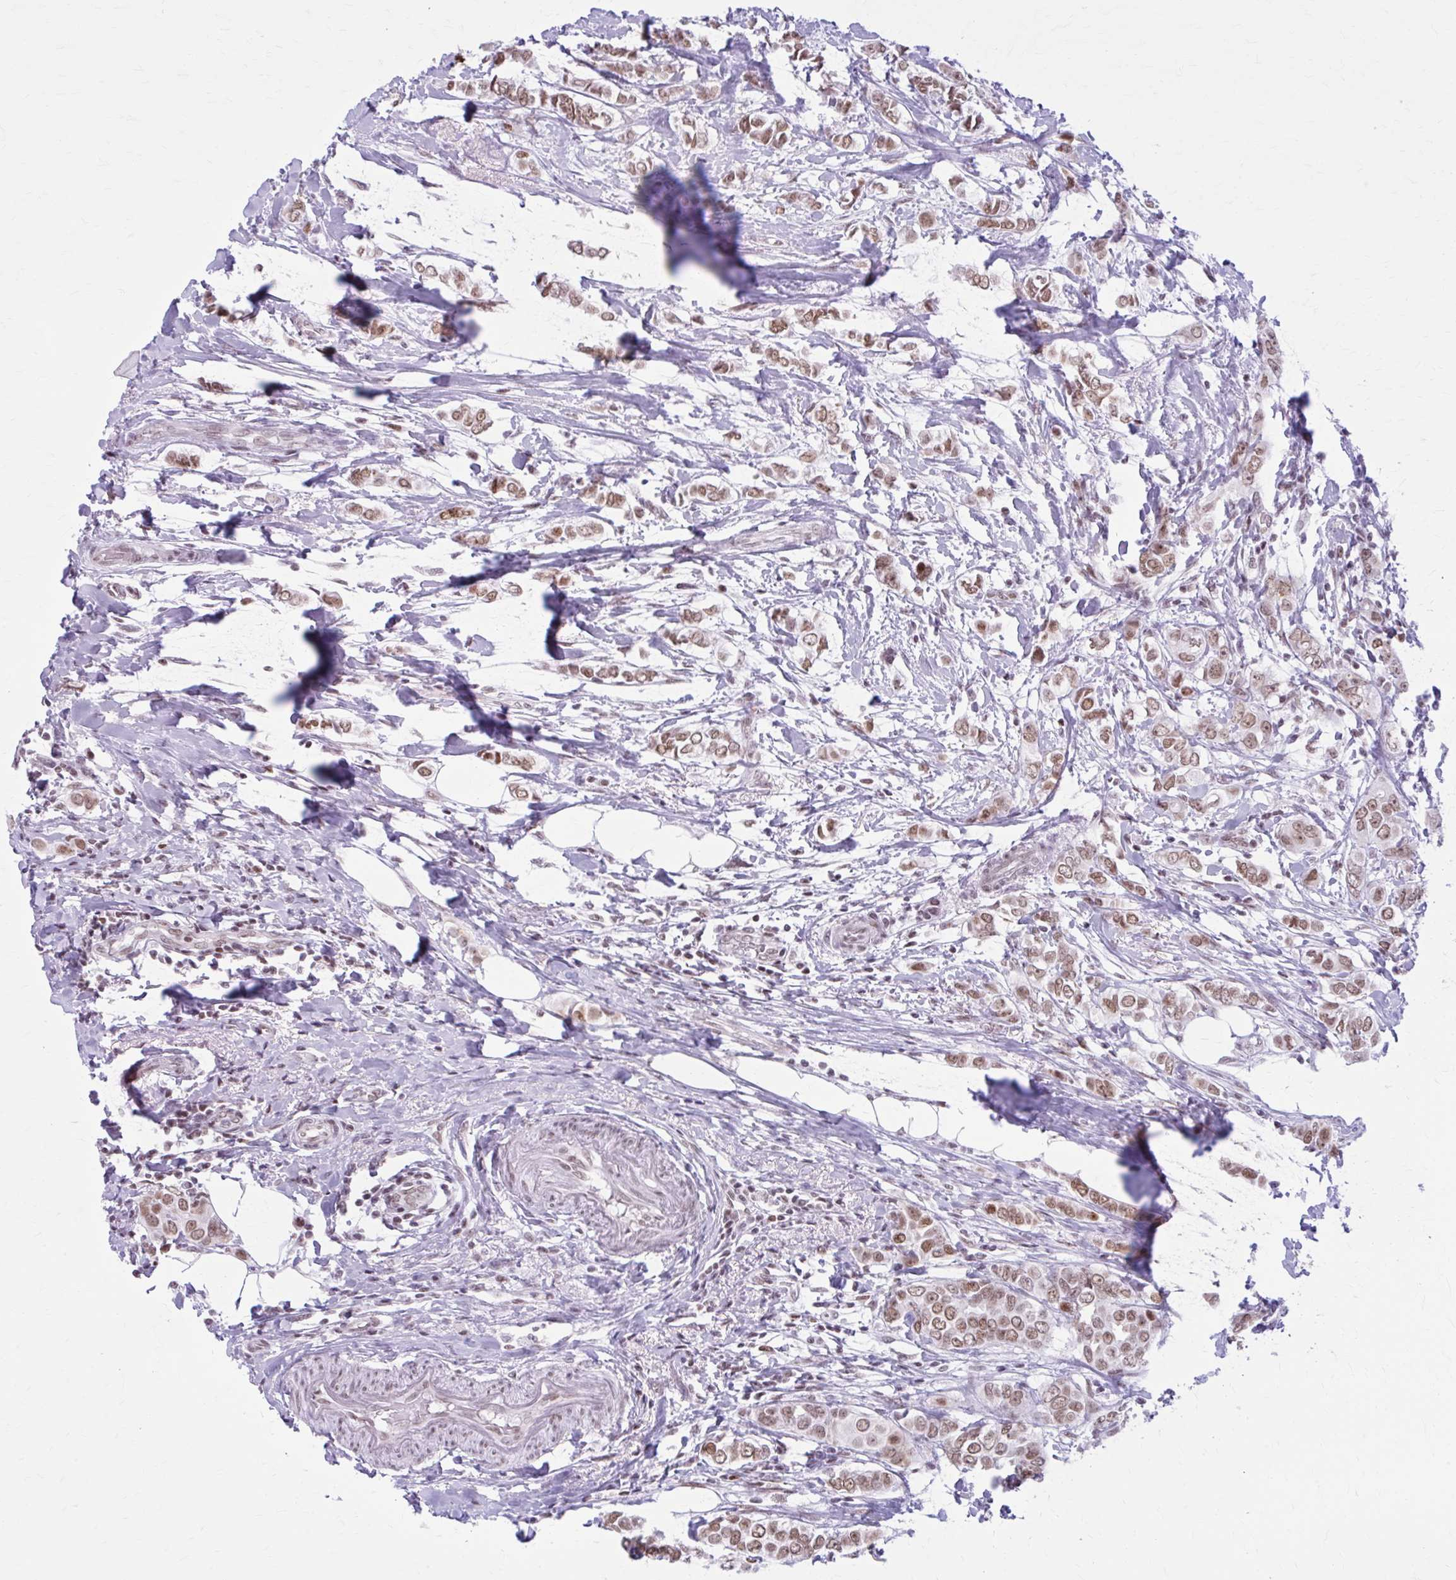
{"staining": {"intensity": "moderate", "quantity": ">75%", "location": "nuclear"}, "tissue": "breast cancer", "cell_type": "Tumor cells", "image_type": "cancer", "snomed": [{"axis": "morphology", "description": "Lobular carcinoma"}, {"axis": "topography", "description": "Breast"}], "caption": "A brown stain labels moderate nuclear positivity of a protein in breast cancer tumor cells. (DAB IHC with brightfield microscopy, high magnification).", "gene": "PABIR1", "patient": {"sex": "female", "age": 51}}